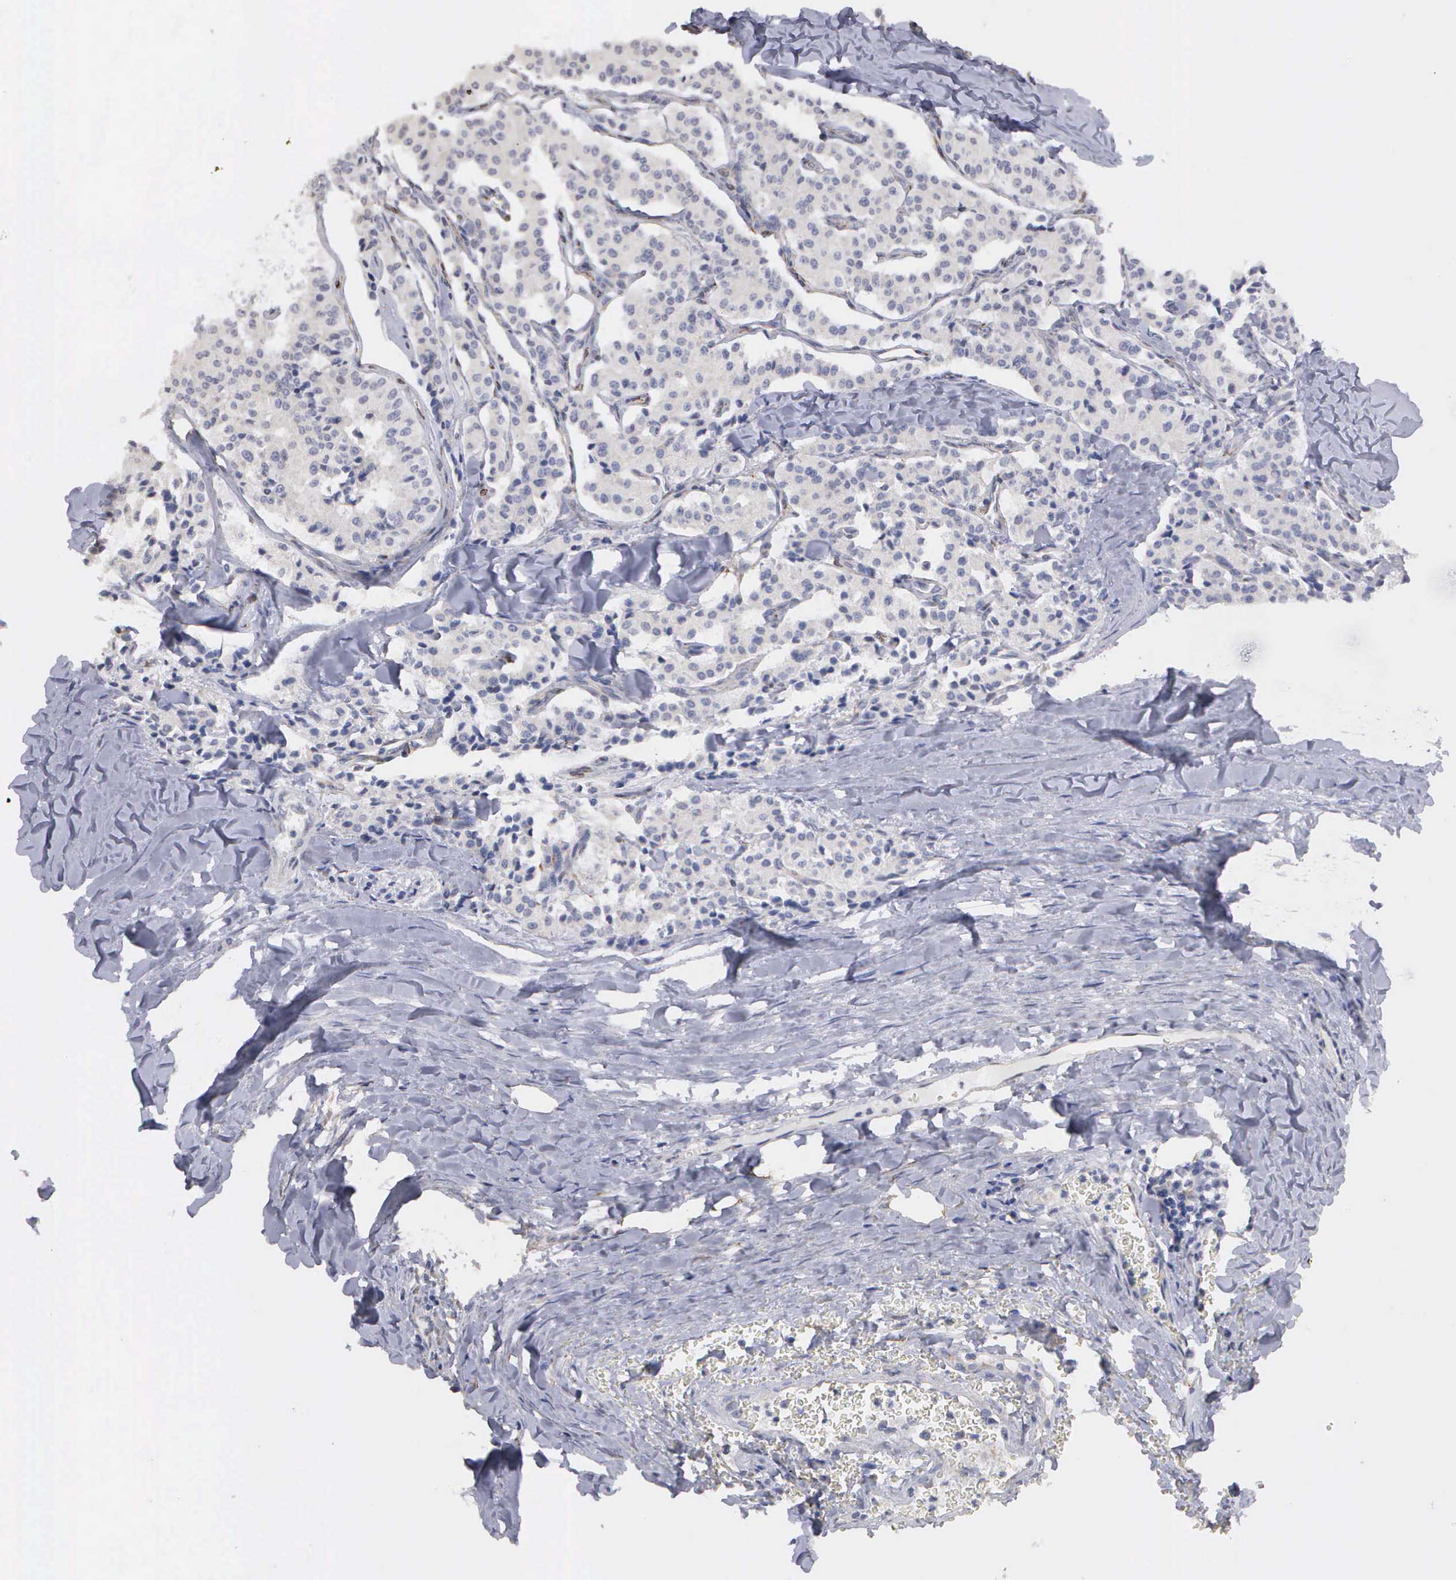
{"staining": {"intensity": "negative", "quantity": "none", "location": "none"}, "tissue": "carcinoid", "cell_type": "Tumor cells", "image_type": "cancer", "snomed": [{"axis": "morphology", "description": "Carcinoid, malignant, NOS"}, {"axis": "topography", "description": "Bronchus"}], "caption": "The histopathology image shows no staining of tumor cells in carcinoid. (Brightfield microscopy of DAB (3,3'-diaminobenzidine) IHC at high magnification).", "gene": "LIN52", "patient": {"sex": "male", "age": 55}}